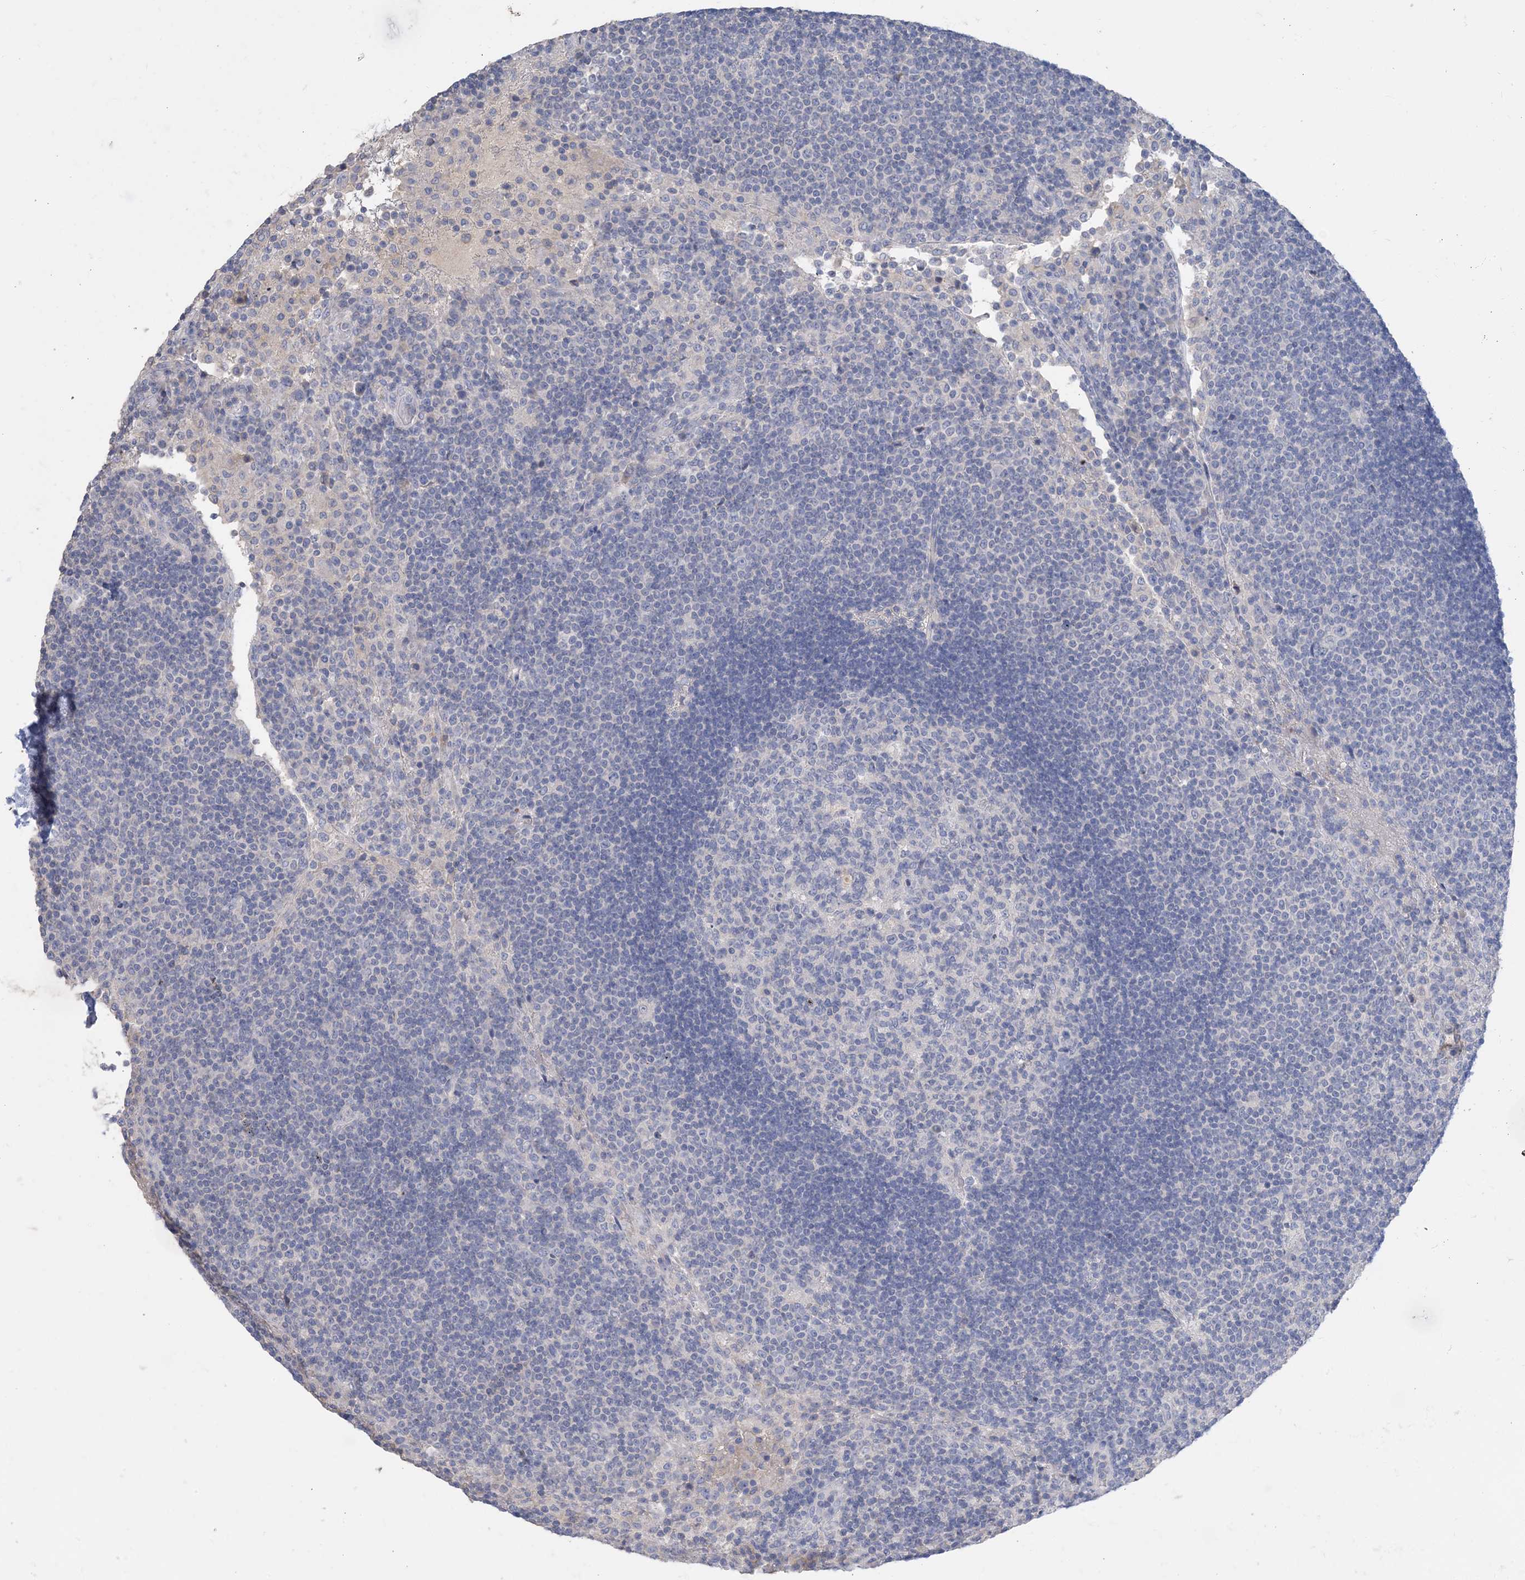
{"staining": {"intensity": "negative", "quantity": "none", "location": "none"}, "tissue": "lymph node", "cell_type": "Germinal center cells", "image_type": "normal", "snomed": [{"axis": "morphology", "description": "Normal tissue, NOS"}, {"axis": "topography", "description": "Lymph node"}], "caption": "A high-resolution micrograph shows IHC staining of unremarkable lymph node, which displays no significant positivity in germinal center cells.", "gene": "KPRP", "patient": {"sex": "female", "age": 53}}